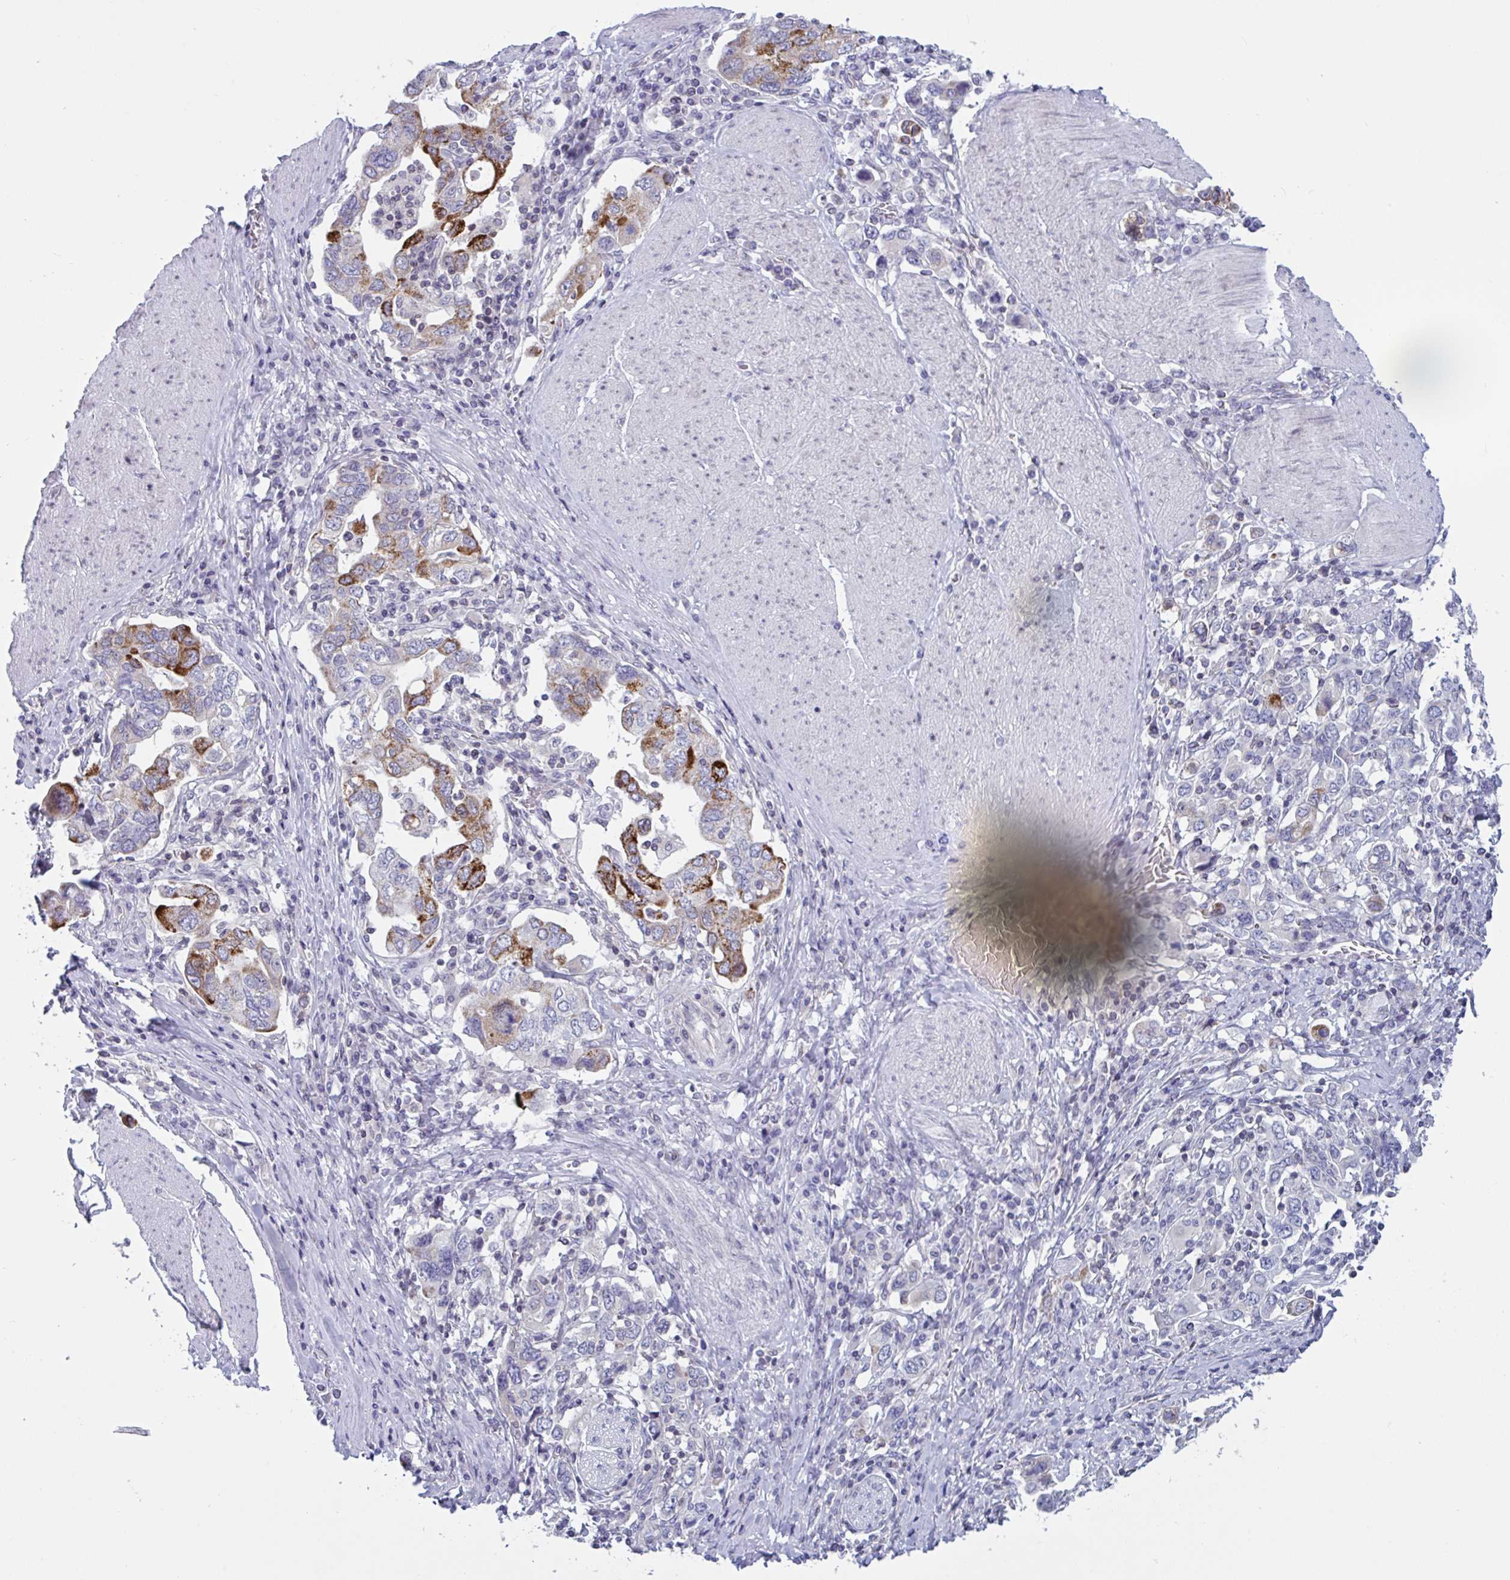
{"staining": {"intensity": "strong", "quantity": "<25%", "location": "cytoplasmic/membranous"}, "tissue": "stomach cancer", "cell_type": "Tumor cells", "image_type": "cancer", "snomed": [{"axis": "morphology", "description": "Adenocarcinoma, NOS"}, {"axis": "topography", "description": "Stomach, upper"}, {"axis": "topography", "description": "Stomach"}], "caption": "Protein analysis of adenocarcinoma (stomach) tissue reveals strong cytoplasmic/membranous positivity in approximately <25% of tumor cells. (Brightfield microscopy of DAB IHC at high magnification).", "gene": "TANK", "patient": {"sex": "male", "age": 62}}